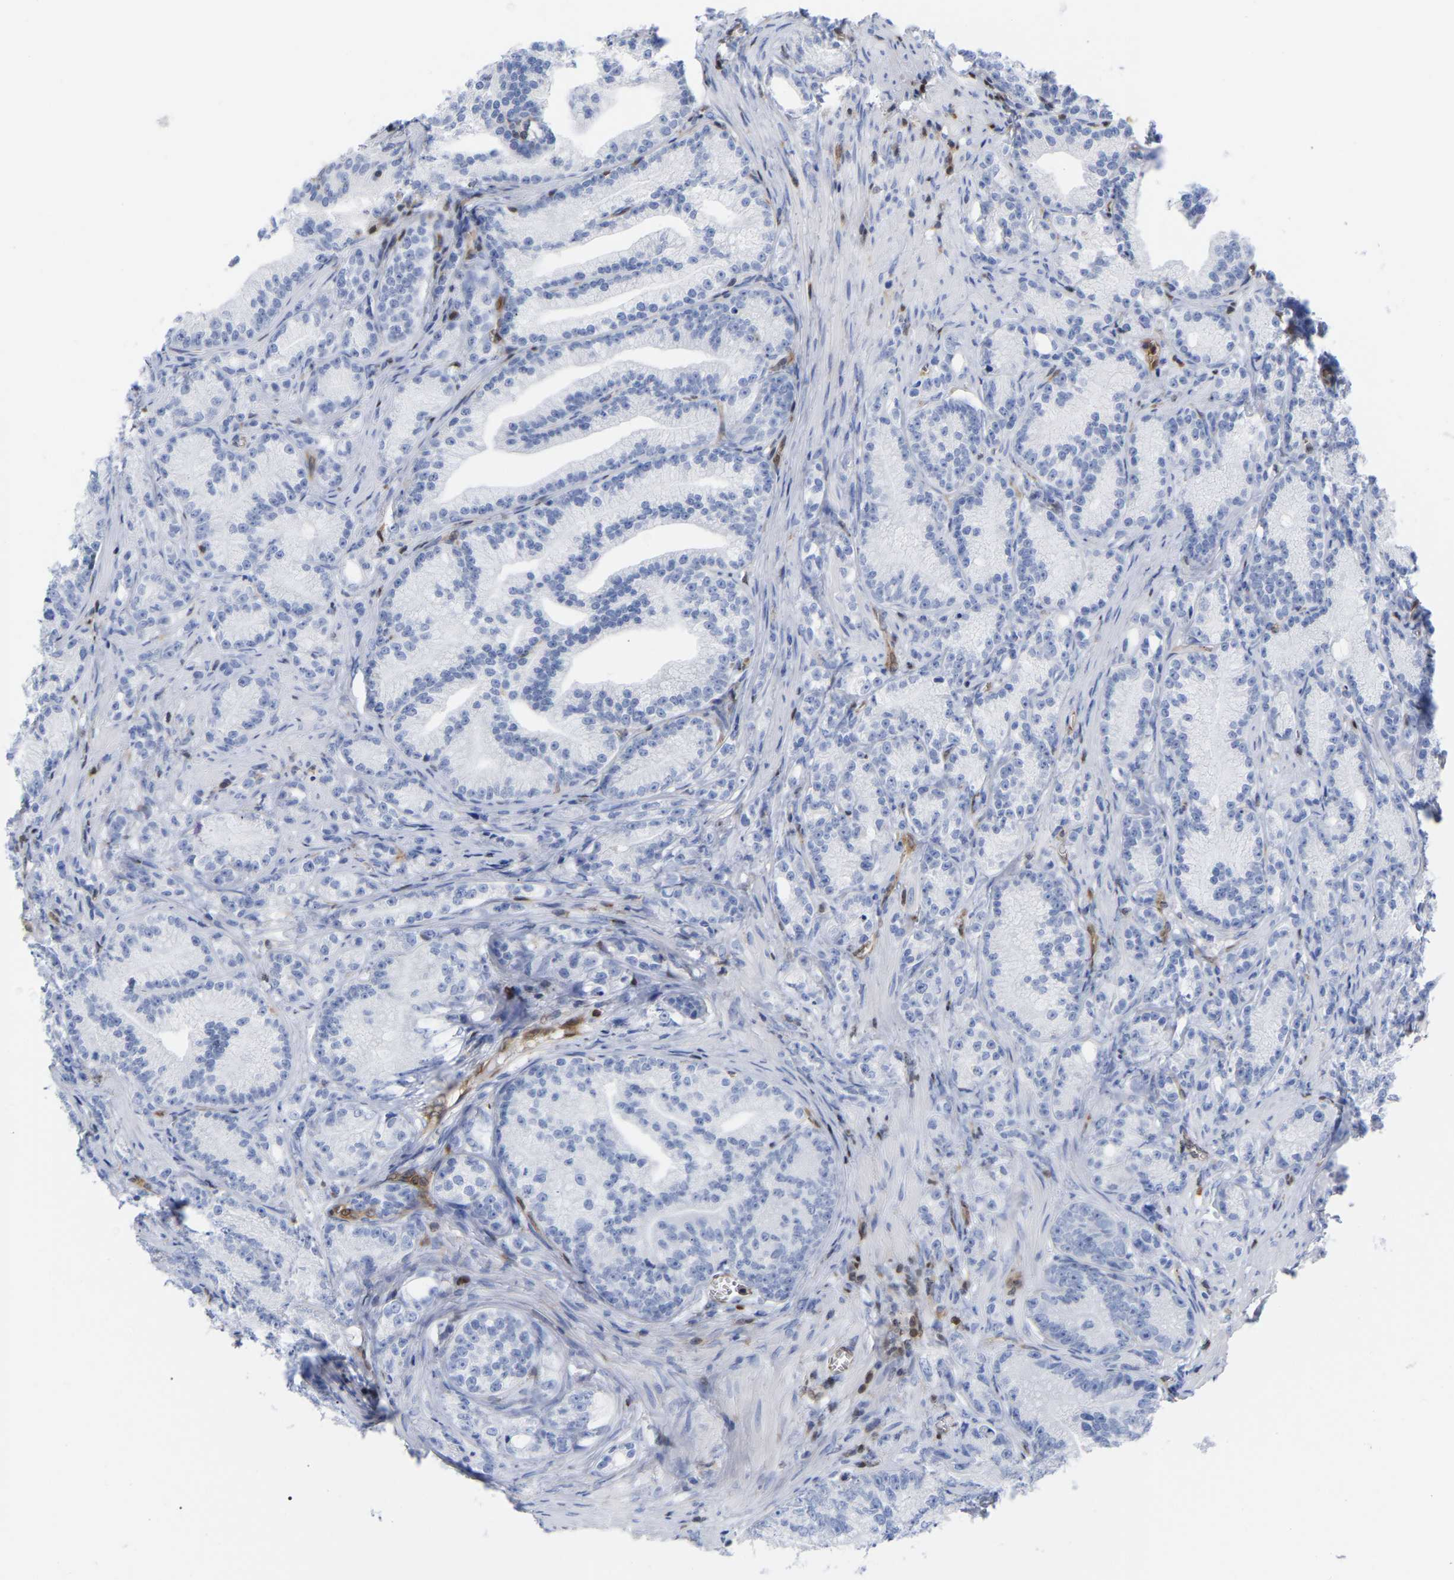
{"staining": {"intensity": "negative", "quantity": "none", "location": "none"}, "tissue": "prostate cancer", "cell_type": "Tumor cells", "image_type": "cancer", "snomed": [{"axis": "morphology", "description": "Adenocarcinoma, Low grade"}, {"axis": "topography", "description": "Prostate"}], "caption": "DAB immunohistochemical staining of prostate cancer (low-grade adenocarcinoma) displays no significant staining in tumor cells. The staining is performed using DAB (3,3'-diaminobenzidine) brown chromogen with nuclei counter-stained in using hematoxylin.", "gene": "GIMAP4", "patient": {"sex": "male", "age": 89}}